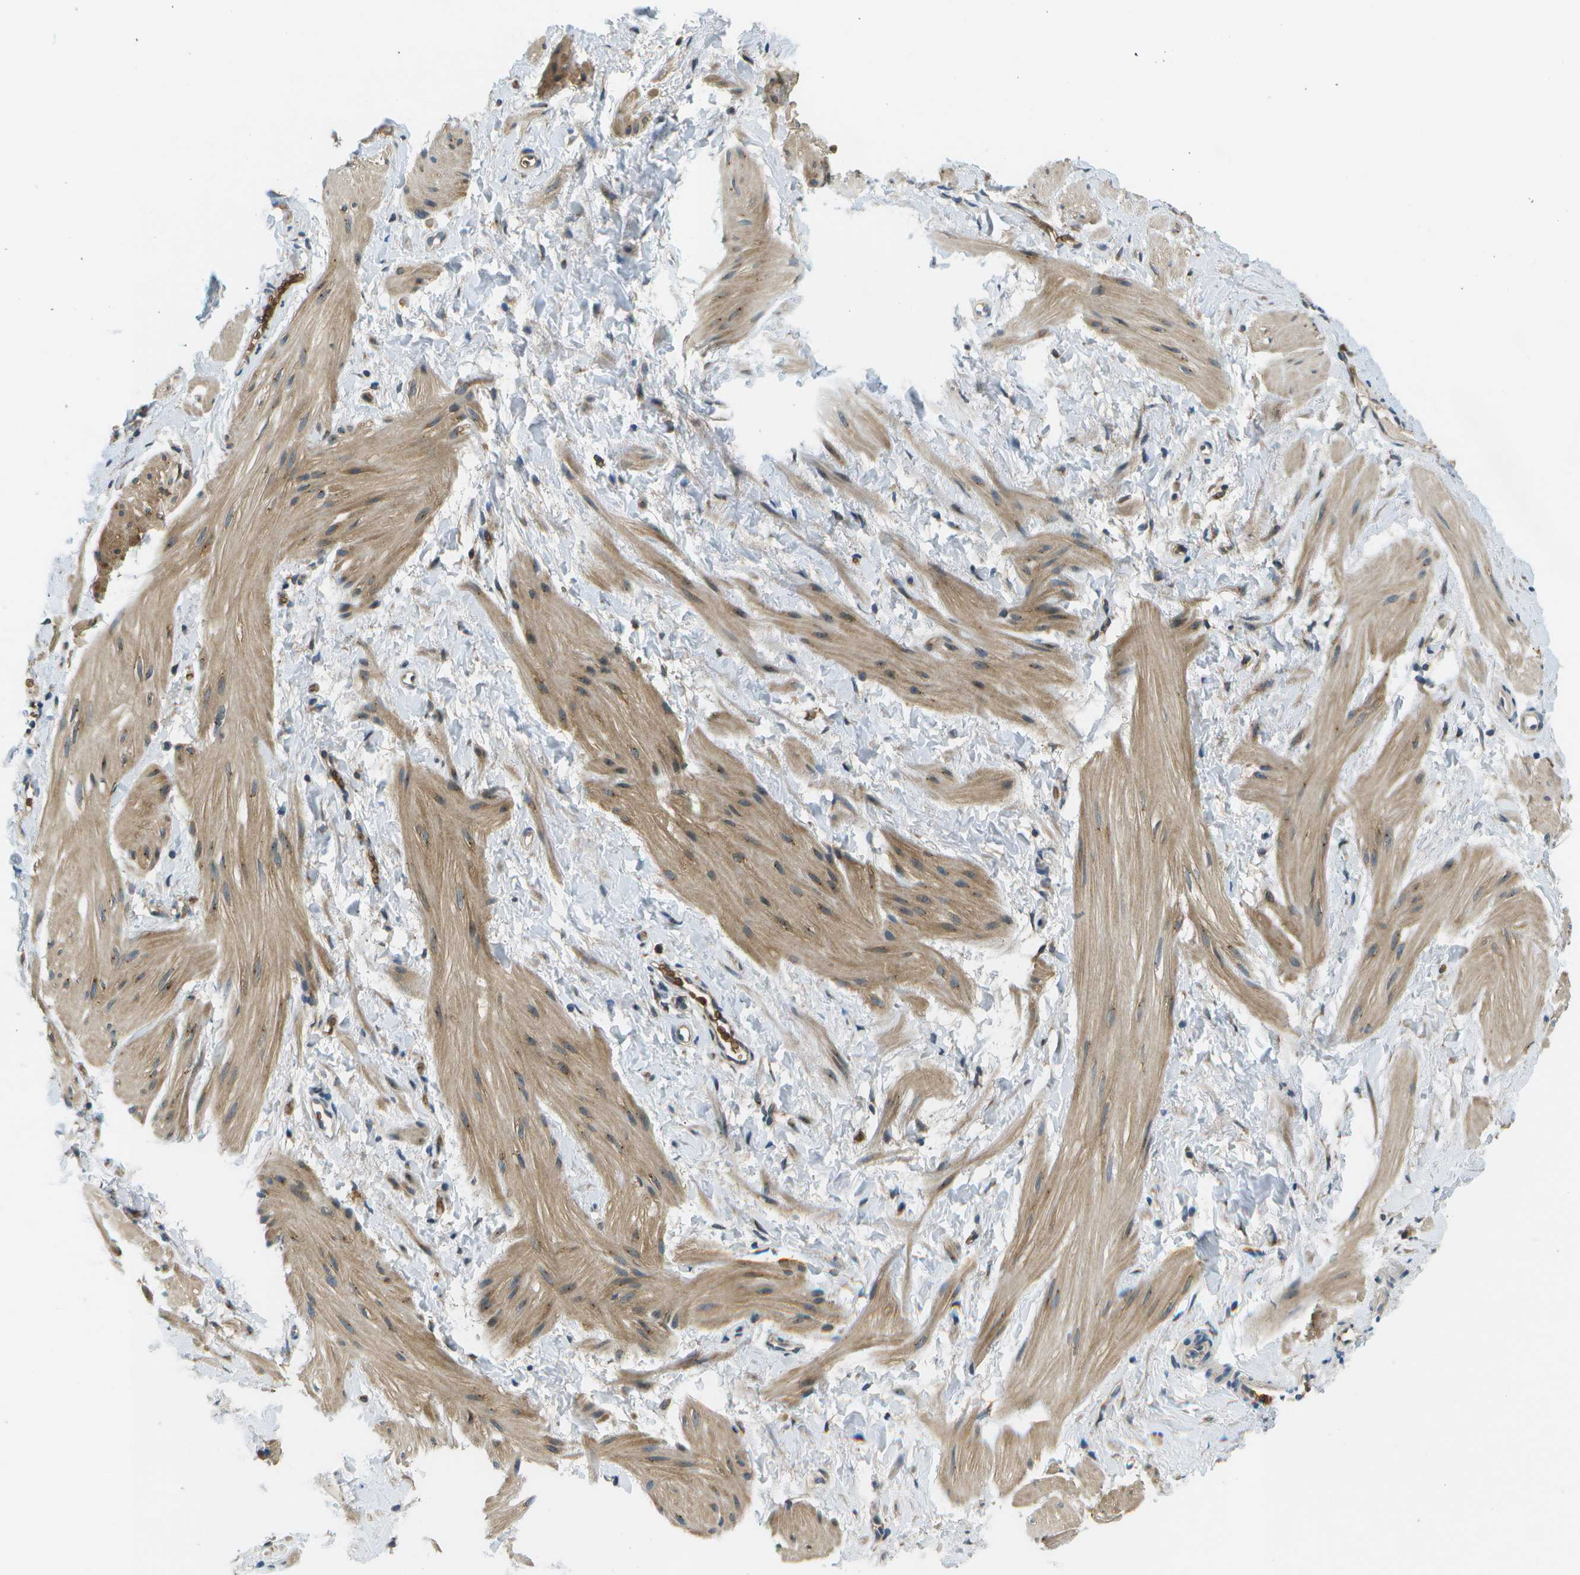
{"staining": {"intensity": "moderate", "quantity": ">75%", "location": "cytoplasmic/membranous"}, "tissue": "smooth muscle", "cell_type": "Smooth muscle cells", "image_type": "normal", "snomed": [{"axis": "morphology", "description": "Normal tissue, NOS"}, {"axis": "topography", "description": "Smooth muscle"}], "caption": "This histopathology image exhibits immunohistochemistry staining of normal human smooth muscle, with medium moderate cytoplasmic/membranous positivity in approximately >75% of smooth muscle cells.", "gene": "CTIF", "patient": {"sex": "male", "age": 16}}